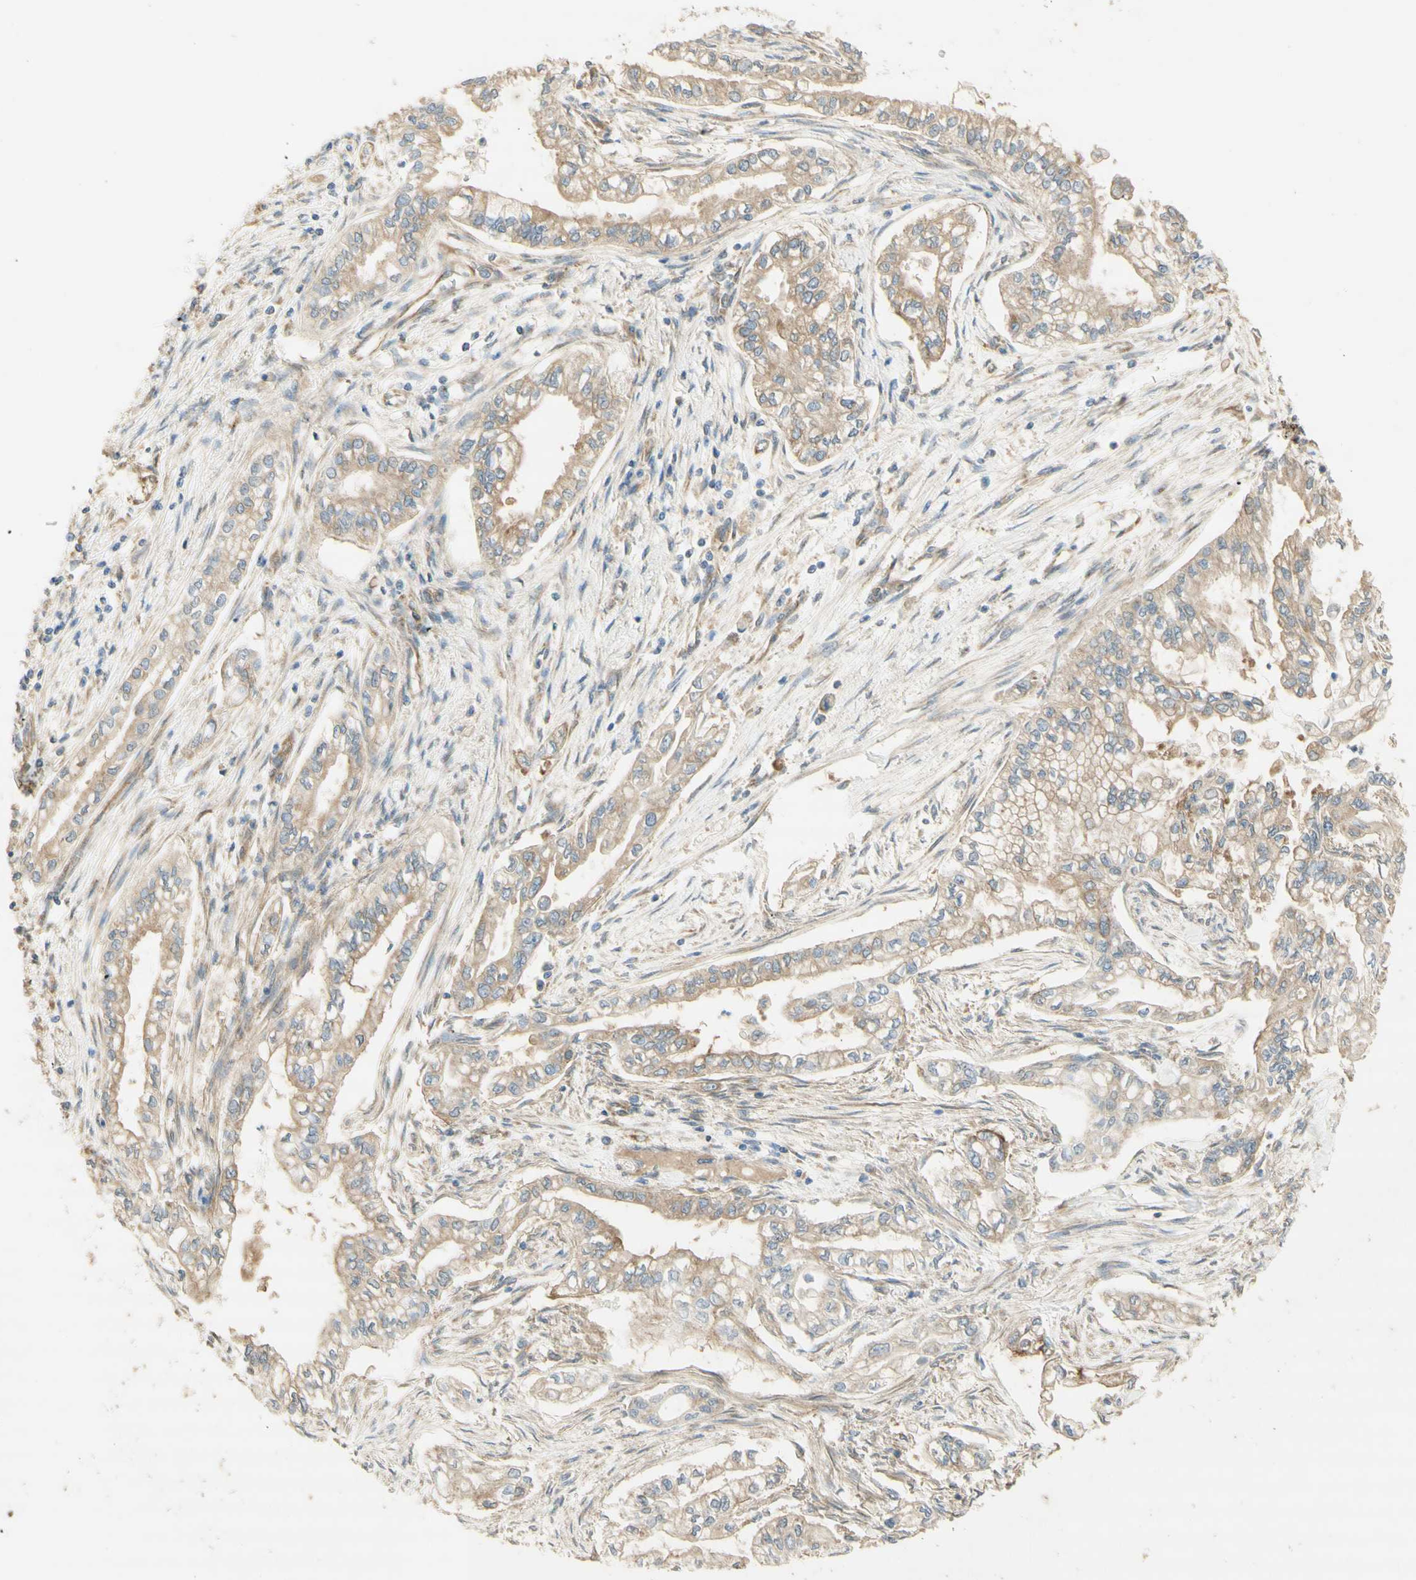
{"staining": {"intensity": "weak", "quantity": ">75%", "location": "cytoplasmic/membranous"}, "tissue": "pancreatic cancer", "cell_type": "Tumor cells", "image_type": "cancer", "snomed": [{"axis": "morphology", "description": "Normal tissue, NOS"}, {"axis": "topography", "description": "Pancreas"}], "caption": "Immunohistochemistry (DAB) staining of pancreatic cancer displays weak cytoplasmic/membranous protein staining in about >75% of tumor cells.", "gene": "DYNC1H1", "patient": {"sex": "male", "age": 42}}